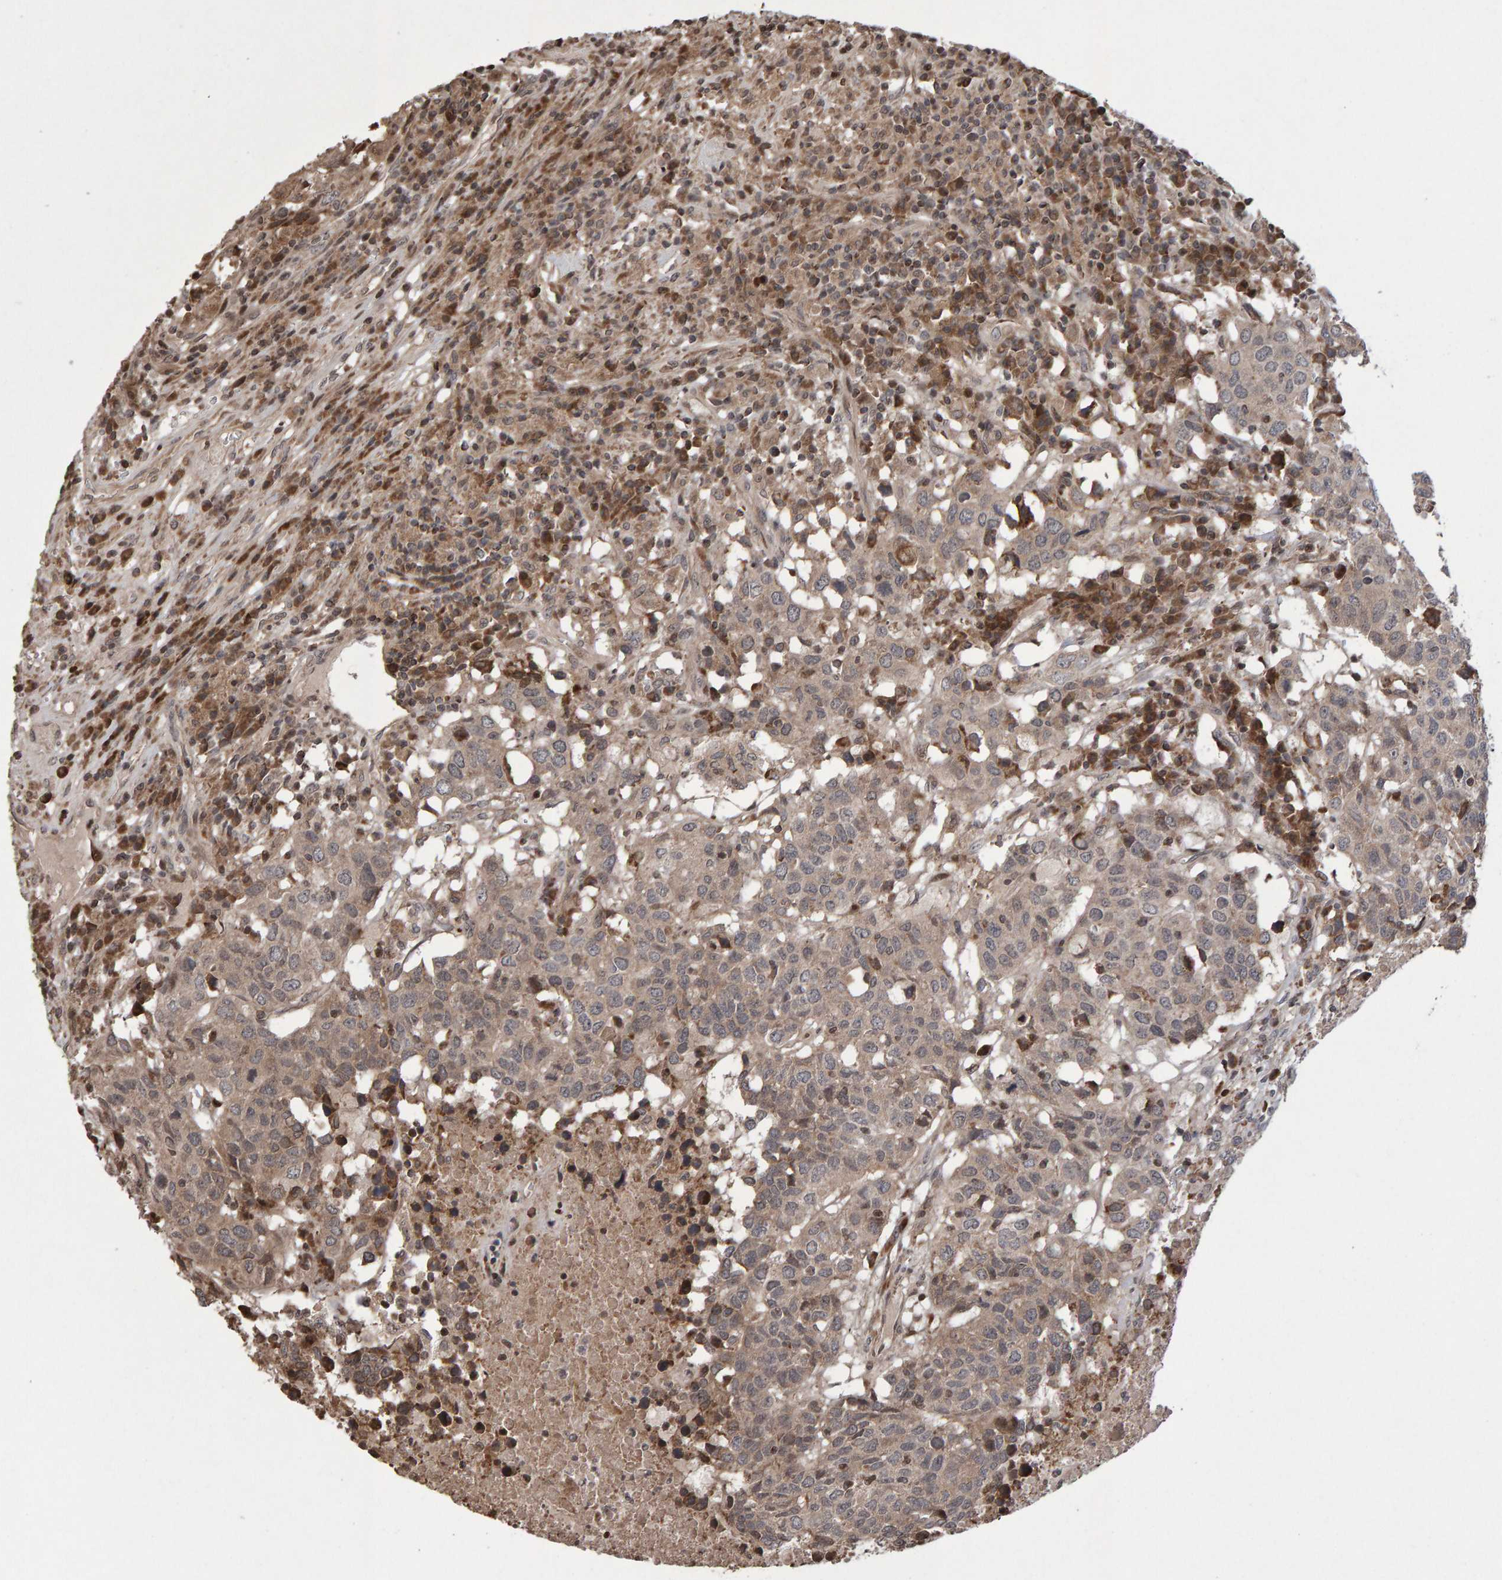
{"staining": {"intensity": "weak", "quantity": ">75%", "location": "cytoplasmic/membranous"}, "tissue": "head and neck cancer", "cell_type": "Tumor cells", "image_type": "cancer", "snomed": [{"axis": "morphology", "description": "Squamous cell carcinoma, NOS"}, {"axis": "topography", "description": "Head-Neck"}], "caption": "A brown stain labels weak cytoplasmic/membranous staining of a protein in human head and neck cancer tumor cells.", "gene": "PECR", "patient": {"sex": "male", "age": 66}}